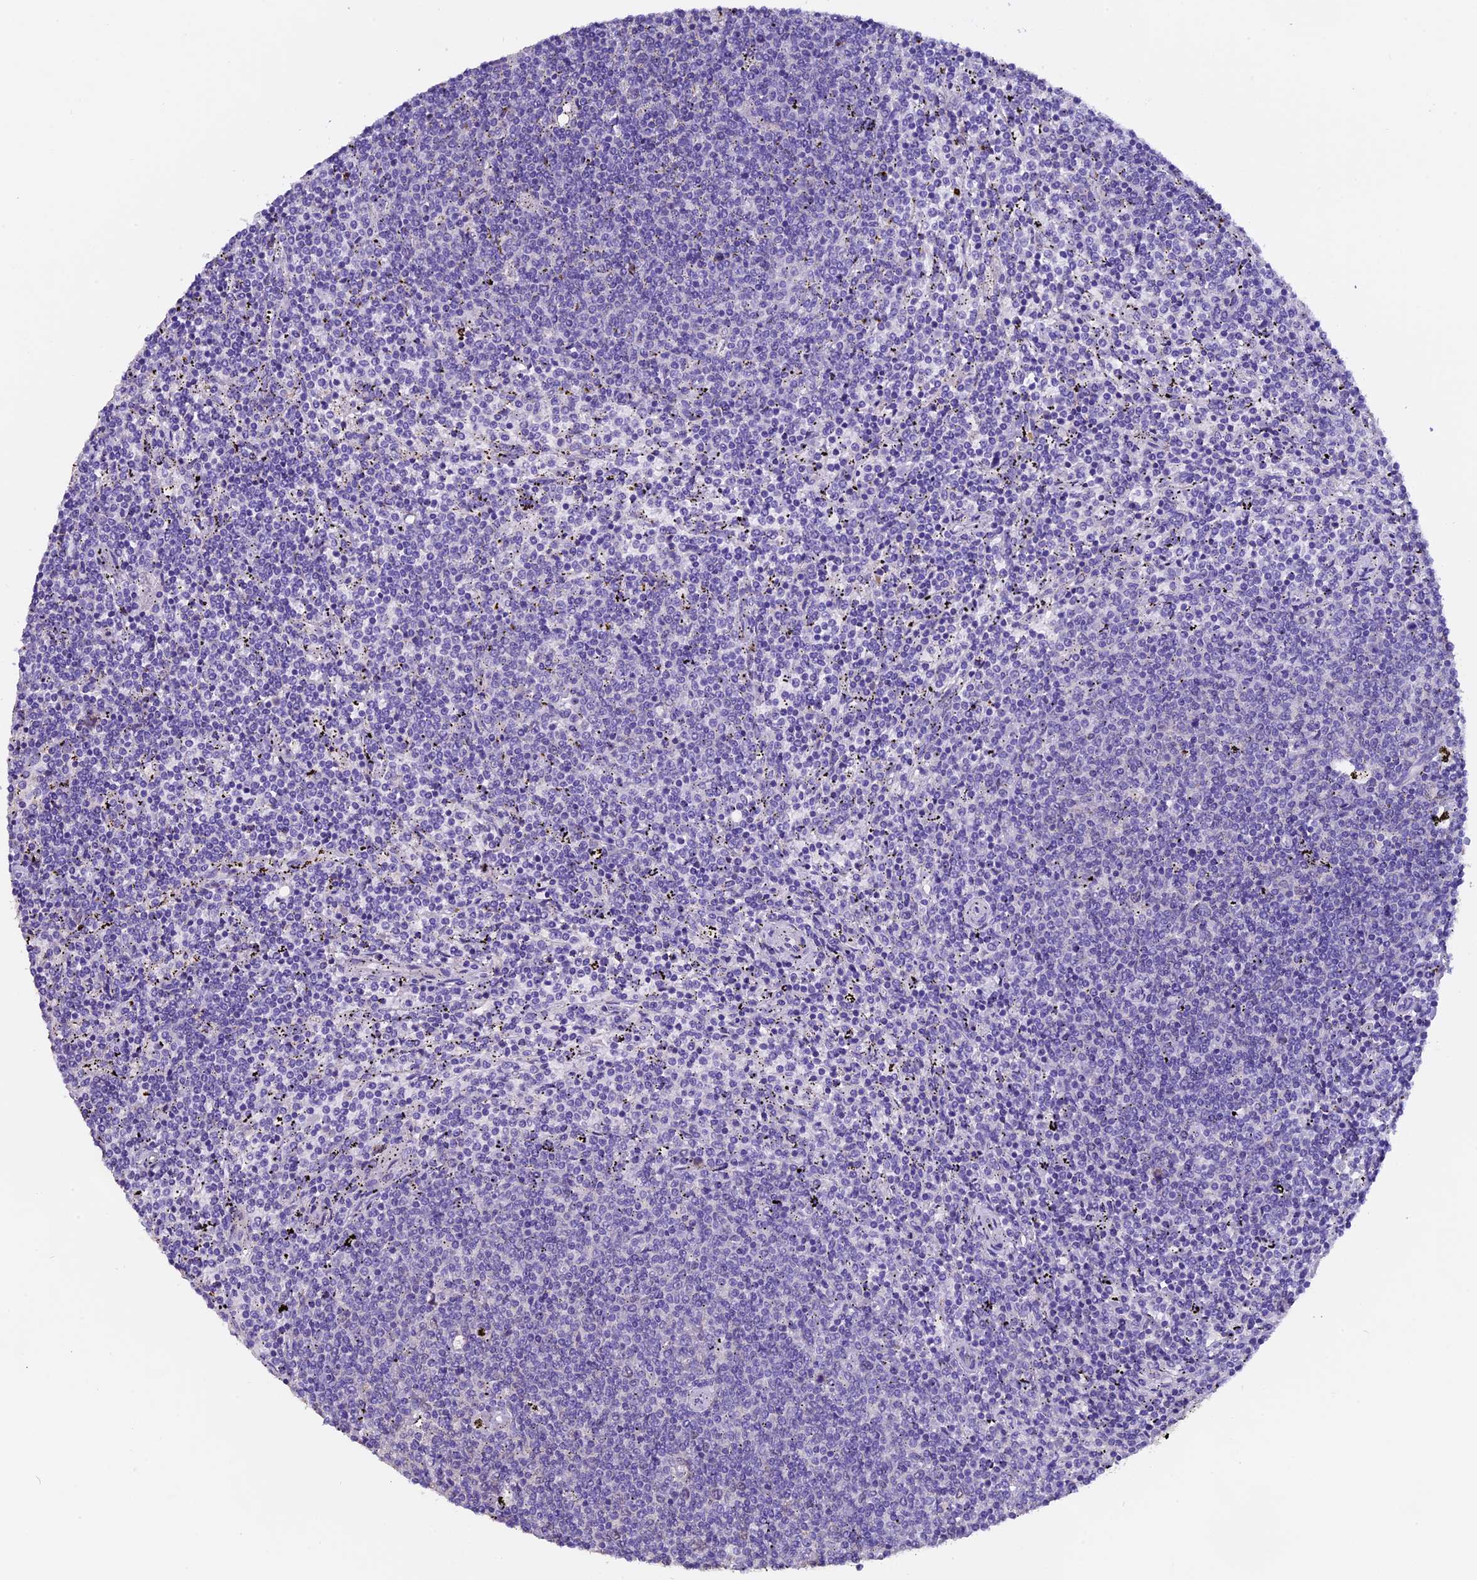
{"staining": {"intensity": "negative", "quantity": "none", "location": "none"}, "tissue": "lymphoma", "cell_type": "Tumor cells", "image_type": "cancer", "snomed": [{"axis": "morphology", "description": "Malignant lymphoma, non-Hodgkin's type, Low grade"}, {"axis": "topography", "description": "Spleen"}], "caption": "Photomicrograph shows no significant protein positivity in tumor cells of low-grade malignant lymphoma, non-Hodgkin's type.", "gene": "FBXW9", "patient": {"sex": "female", "age": 50}}